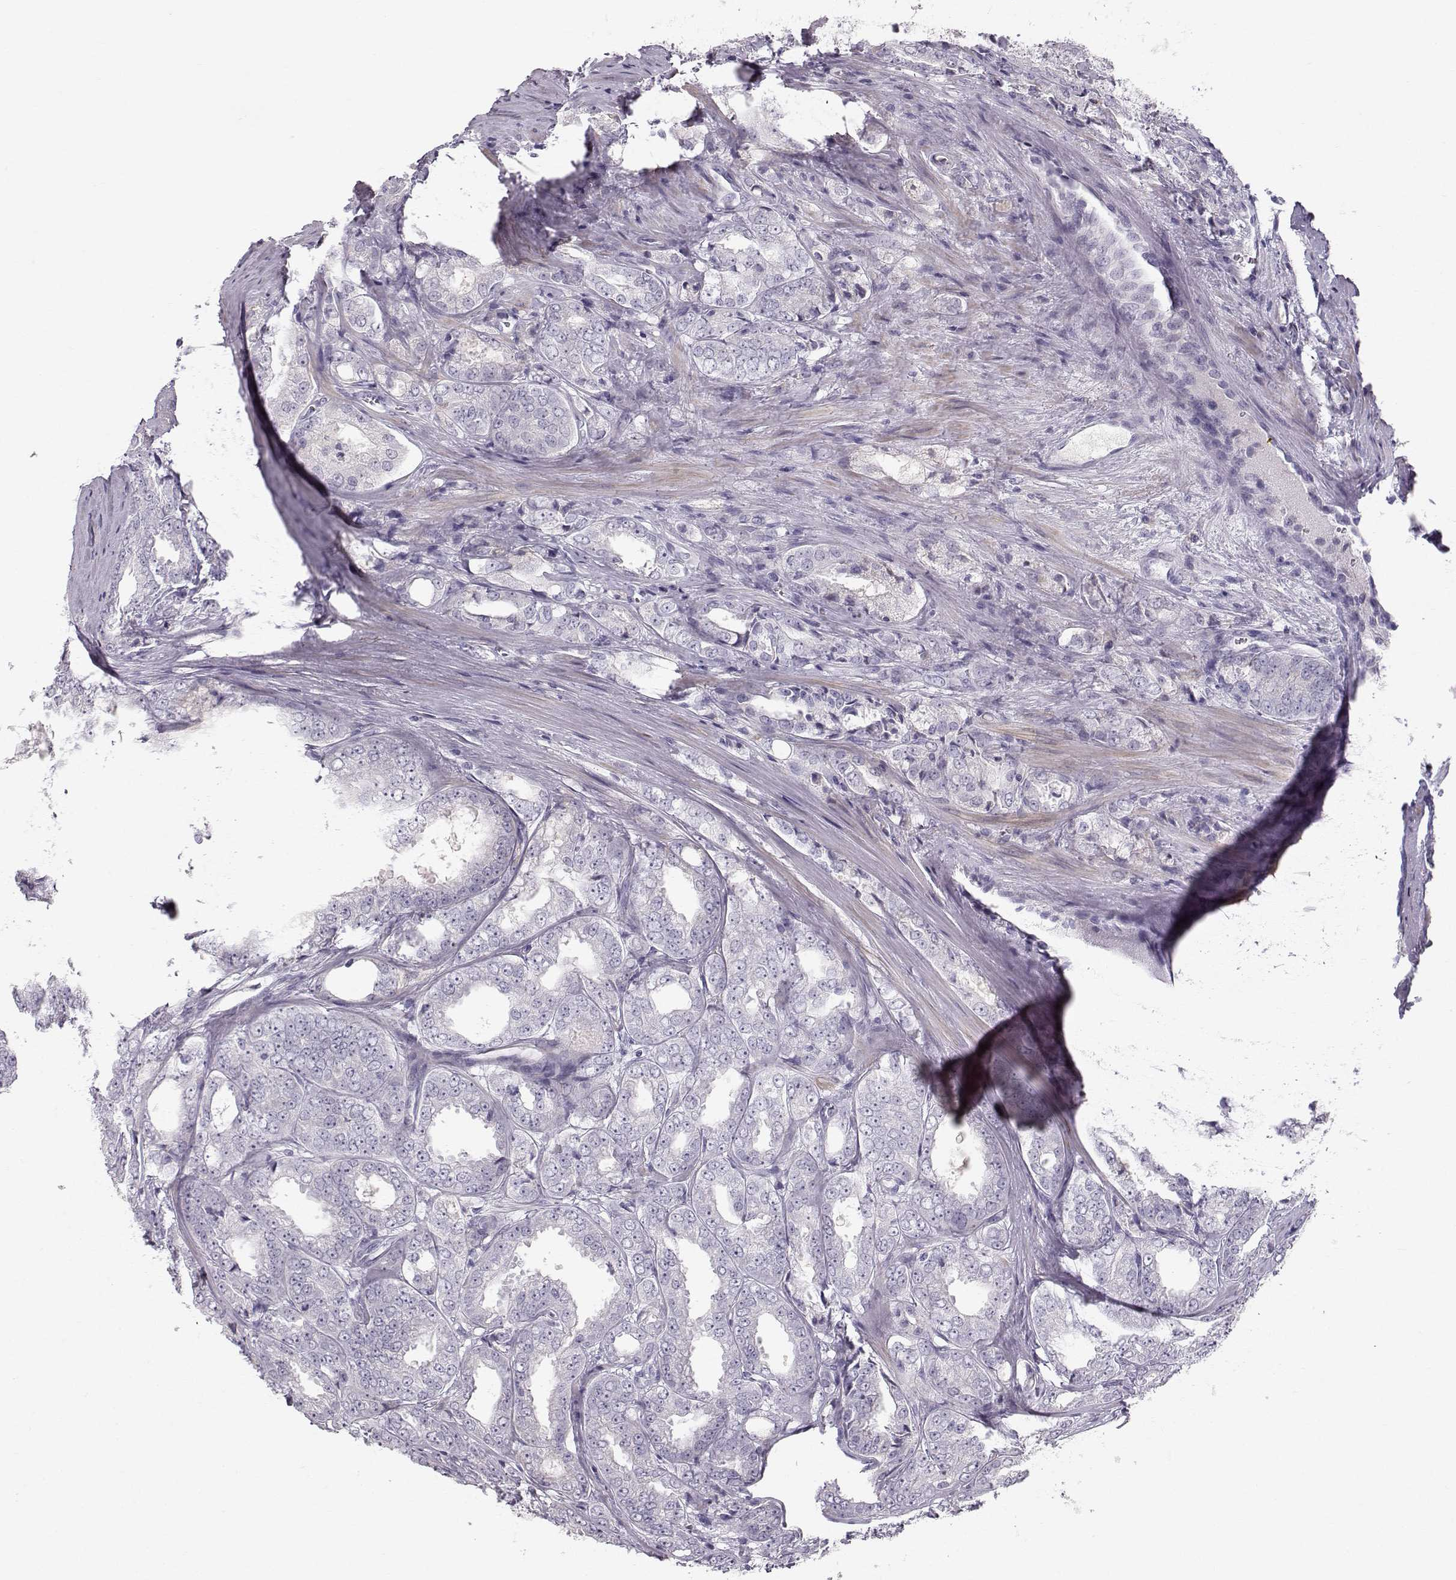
{"staining": {"intensity": "negative", "quantity": "none", "location": "none"}, "tissue": "prostate cancer", "cell_type": "Tumor cells", "image_type": "cancer", "snomed": [{"axis": "morphology", "description": "Adenocarcinoma, NOS"}, {"axis": "morphology", "description": "Adenocarcinoma, High grade"}, {"axis": "topography", "description": "Prostate"}], "caption": "Immunohistochemical staining of human prostate cancer (adenocarcinoma) shows no significant positivity in tumor cells. (DAB IHC, high magnification).", "gene": "CASR", "patient": {"sex": "male", "age": 70}}